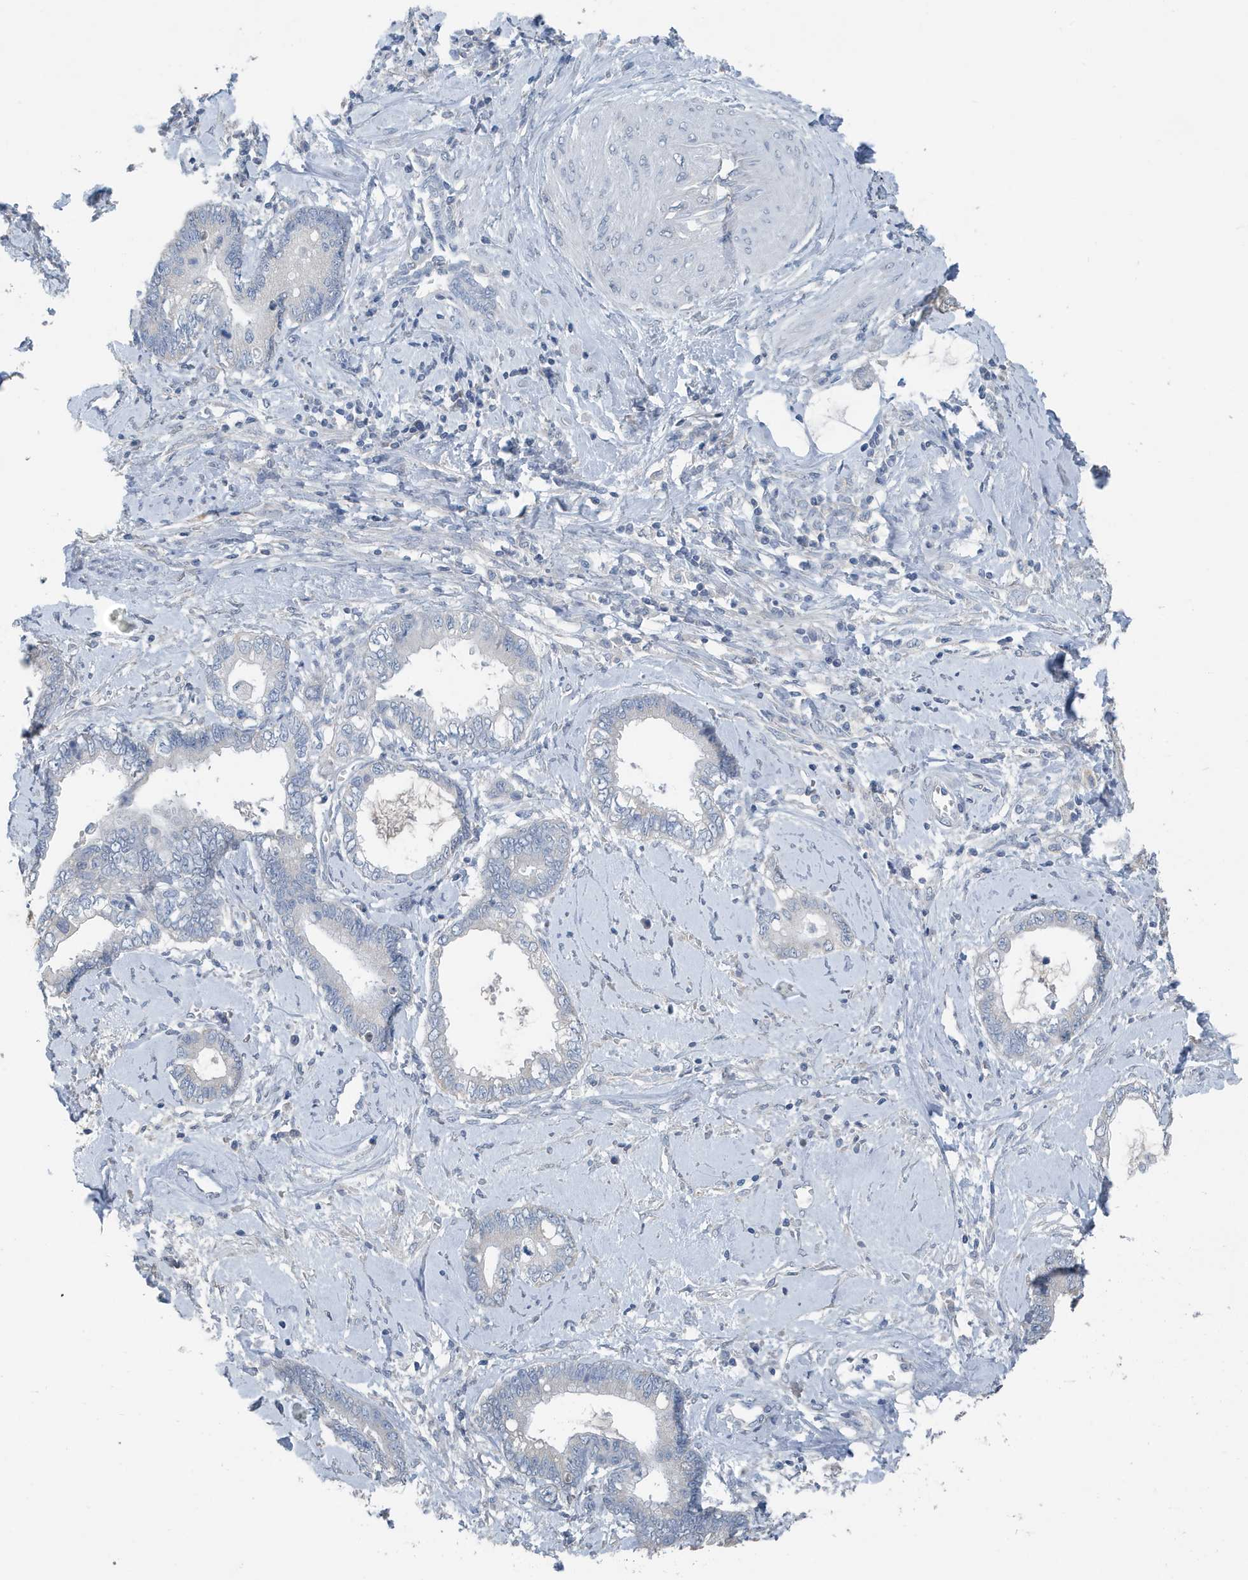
{"staining": {"intensity": "negative", "quantity": "none", "location": "none"}, "tissue": "cervical cancer", "cell_type": "Tumor cells", "image_type": "cancer", "snomed": [{"axis": "morphology", "description": "Adenocarcinoma, NOS"}, {"axis": "topography", "description": "Cervix"}], "caption": "Cervical cancer was stained to show a protein in brown. There is no significant positivity in tumor cells.", "gene": "UGT2B4", "patient": {"sex": "female", "age": 44}}